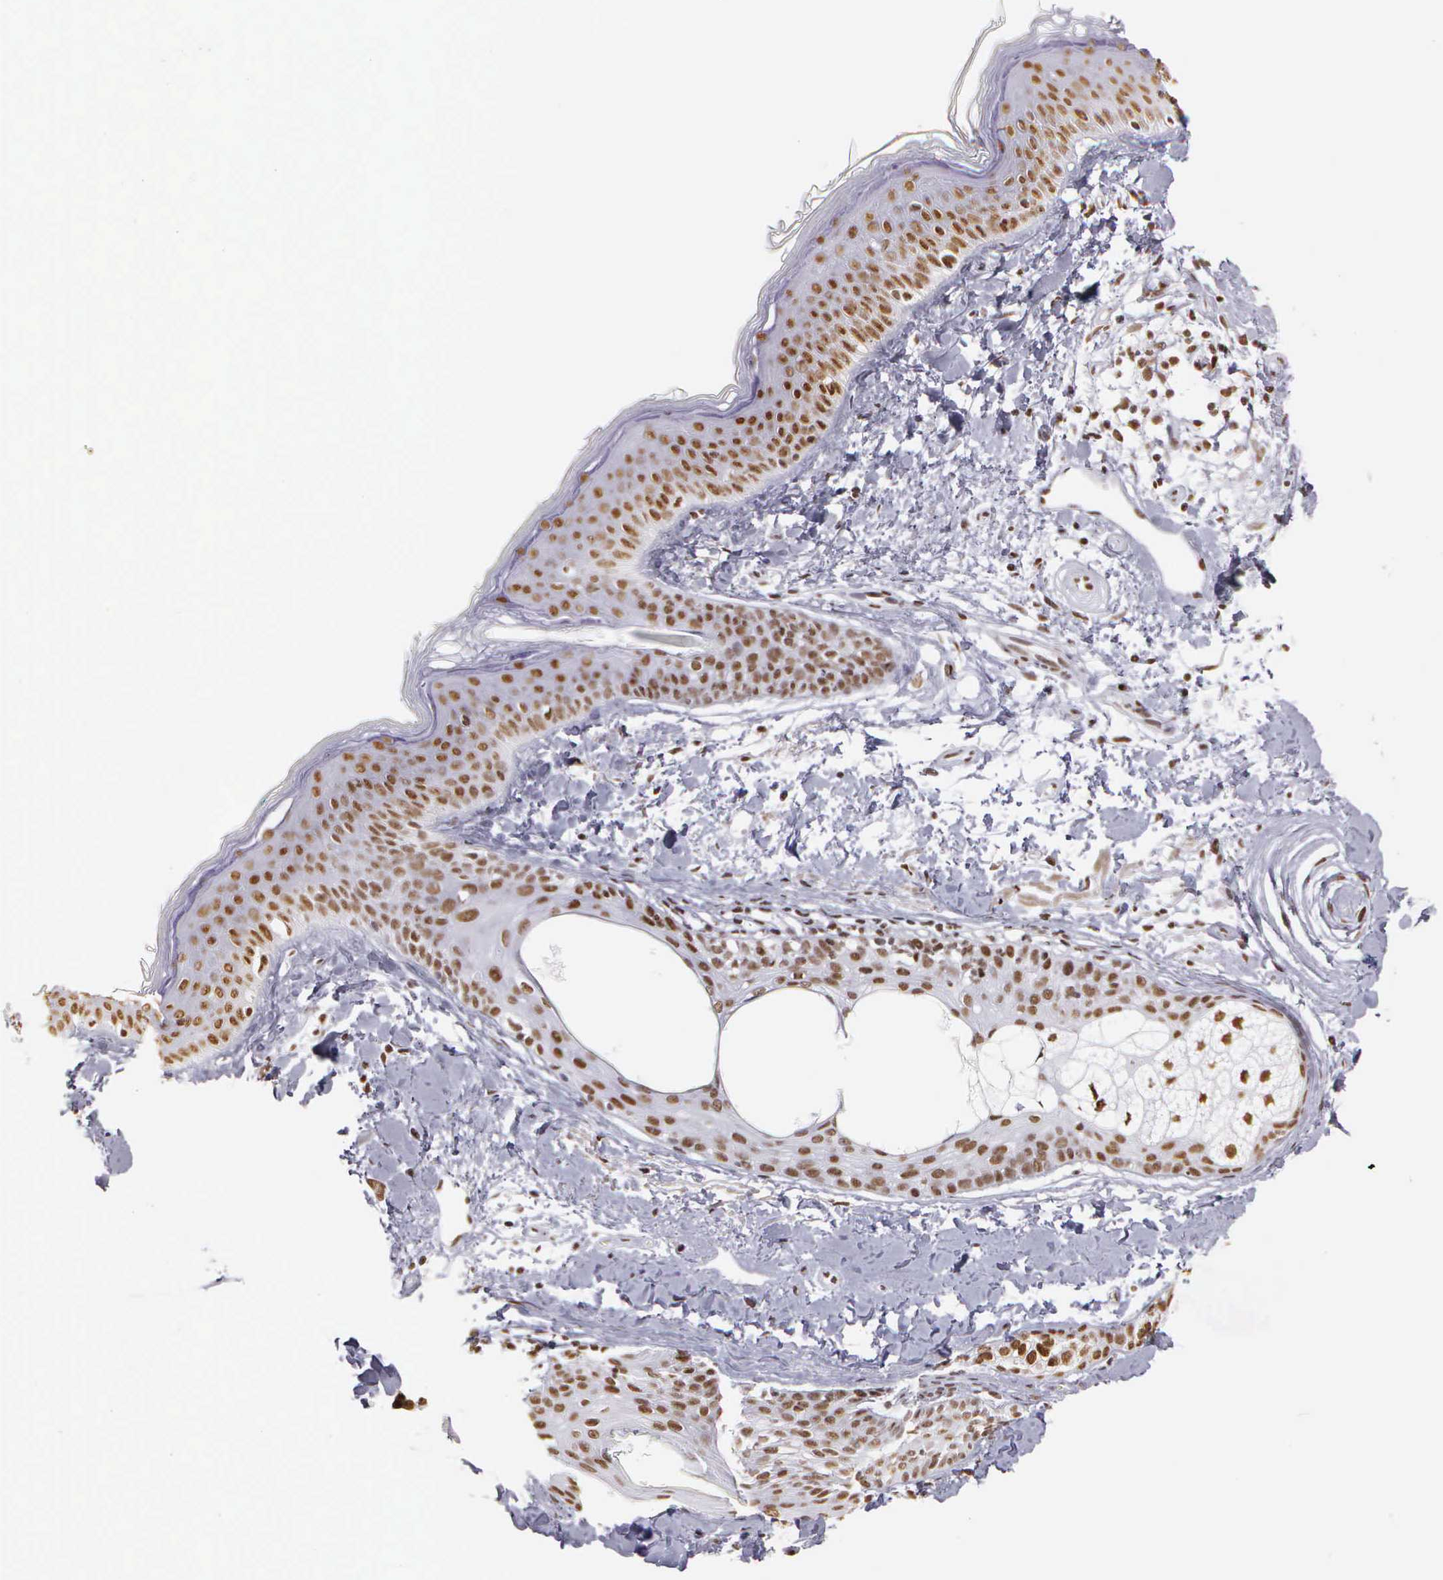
{"staining": {"intensity": "moderate", "quantity": ">75%", "location": "nuclear"}, "tissue": "skin", "cell_type": "Fibroblasts", "image_type": "normal", "snomed": [{"axis": "morphology", "description": "Normal tissue, NOS"}, {"axis": "topography", "description": "Skin"}], "caption": "High-power microscopy captured an IHC photomicrograph of normal skin, revealing moderate nuclear staining in about >75% of fibroblasts.", "gene": "CSTF2", "patient": {"sex": "male", "age": 86}}